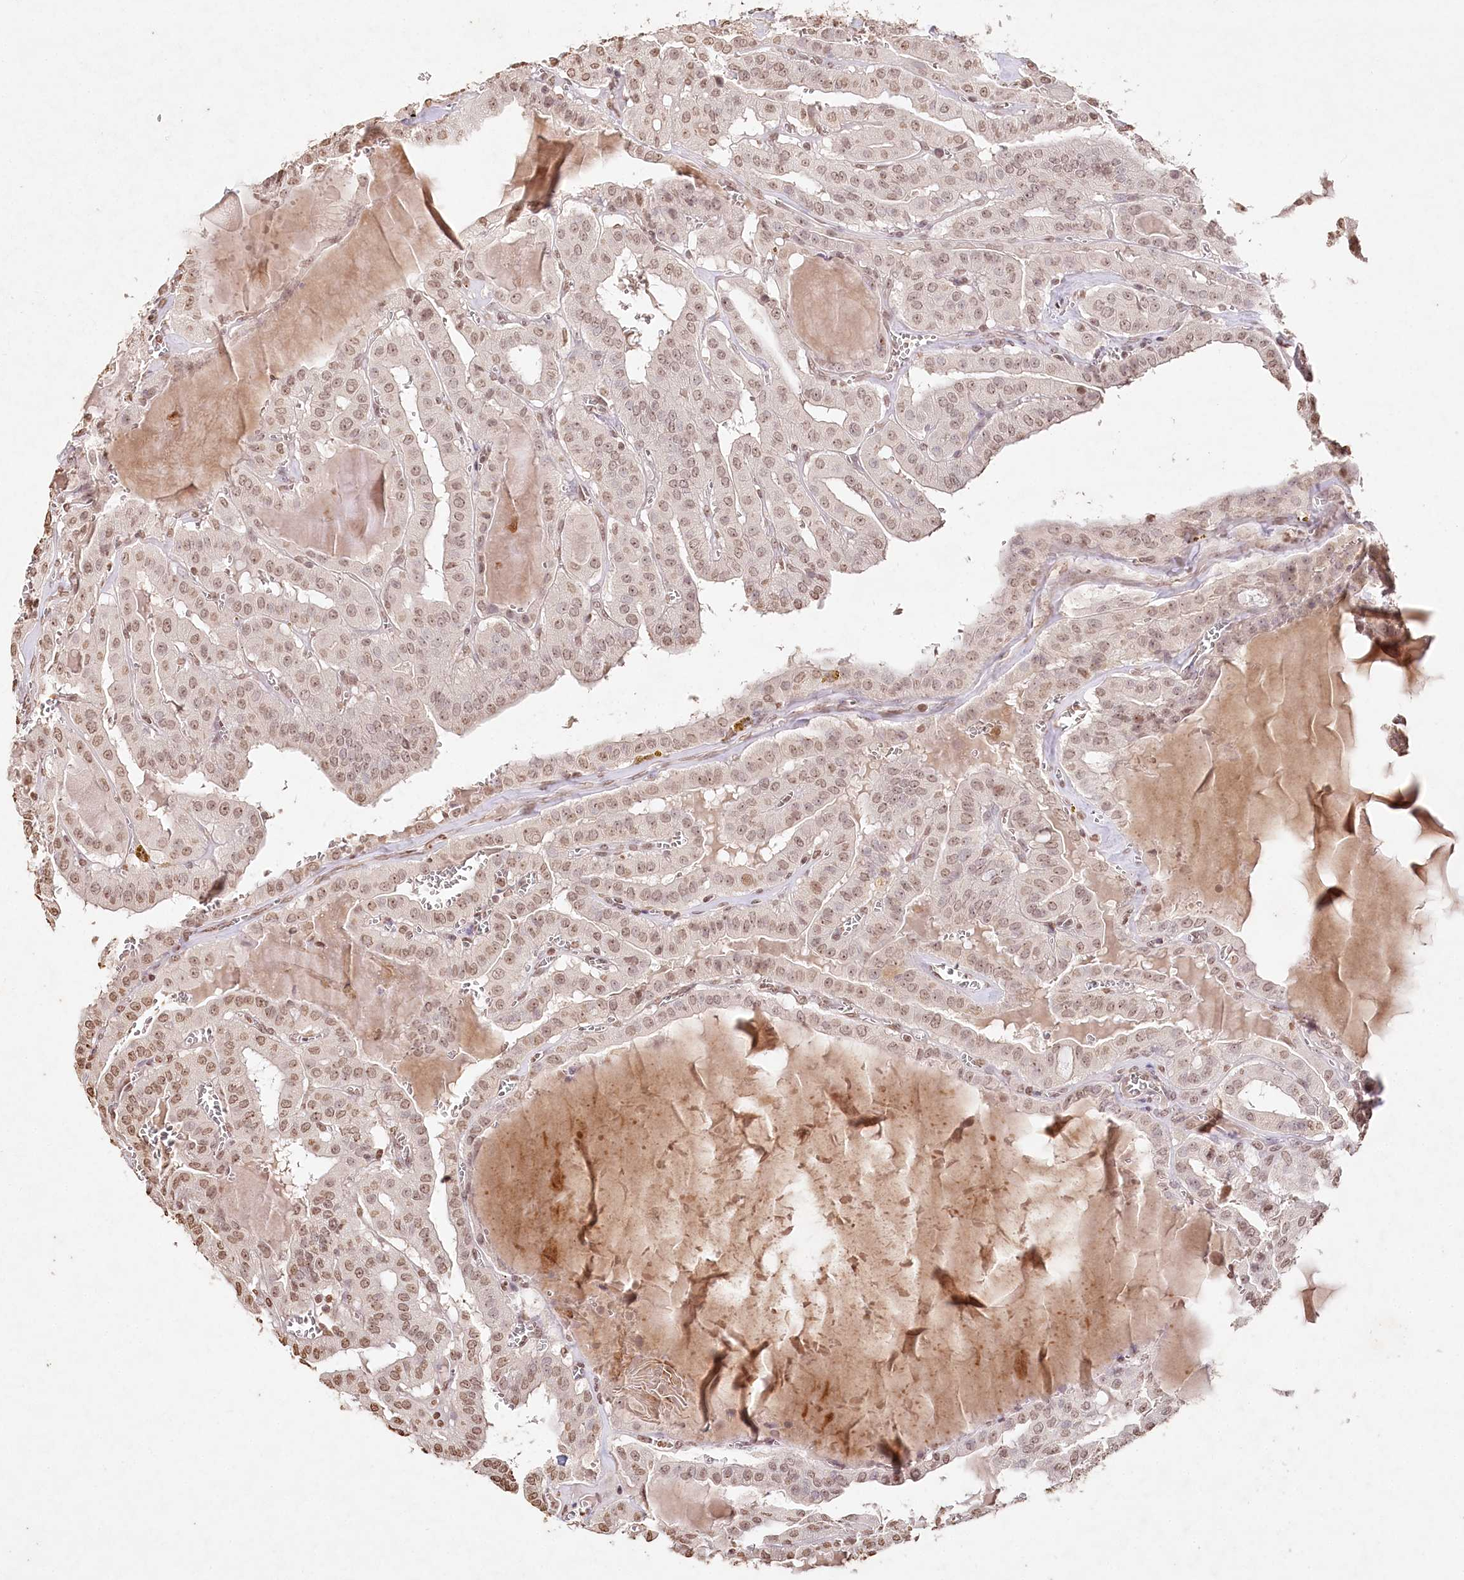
{"staining": {"intensity": "moderate", "quantity": ">75%", "location": "nuclear"}, "tissue": "thyroid cancer", "cell_type": "Tumor cells", "image_type": "cancer", "snomed": [{"axis": "morphology", "description": "Papillary adenocarcinoma, NOS"}, {"axis": "topography", "description": "Thyroid gland"}], "caption": "Moderate nuclear protein positivity is appreciated in approximately >75% of tumor cells in thyroid papillary adenocarcinoma.", "gene": "DMXL1", "patient": {"sex": "male", "age": 52}}